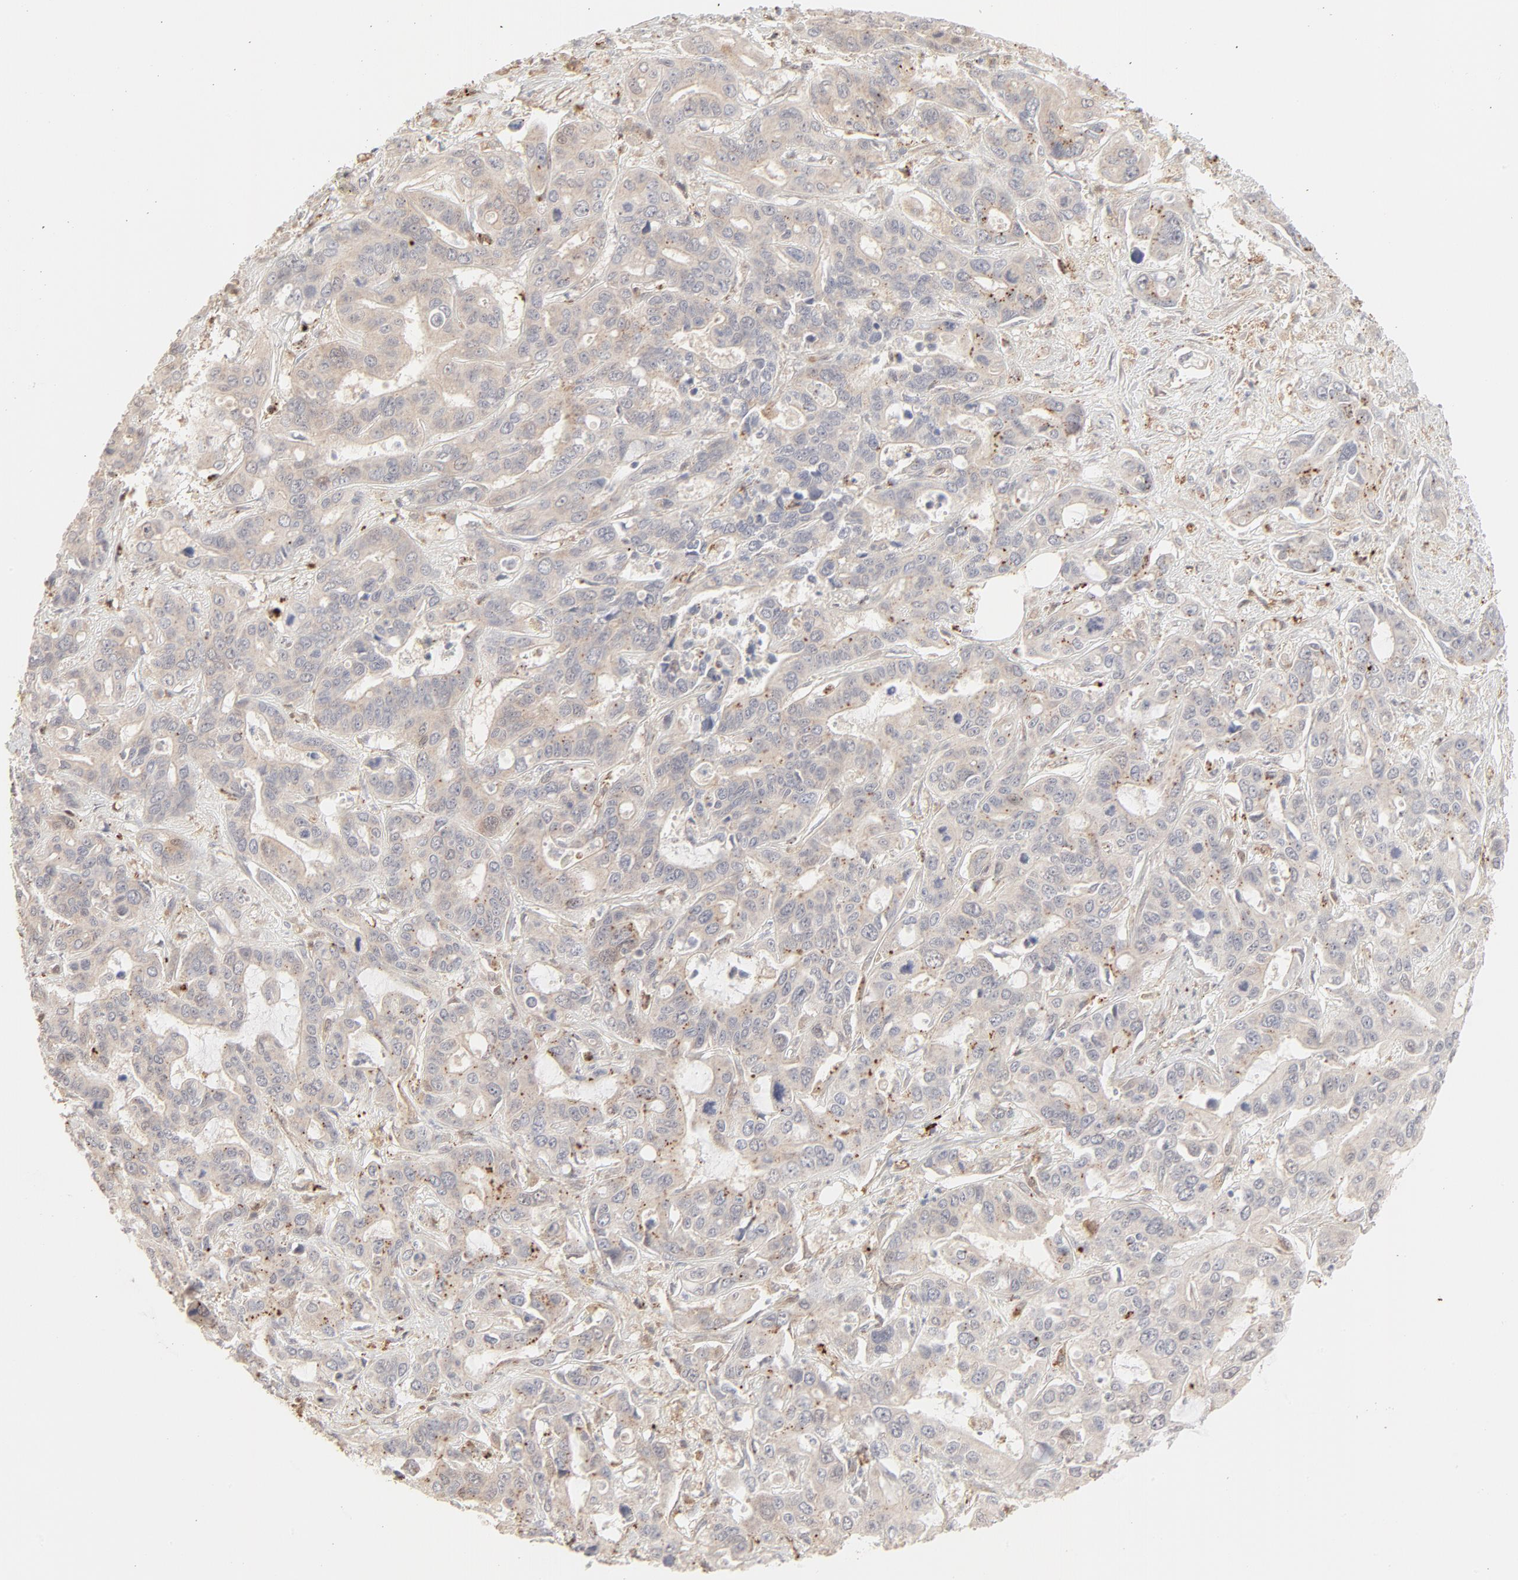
{"staining": {"intensity": "weak", "quantity": ">75%", "location": "cytoplasmic/membranous"}, "tissue": "liver cancer", "cell_type": "Tumor cells", "image_type": "cancer", "snomed": [{"axis": "morphology", "description": "Cholangiocarcinoma"}, {"axis": "topography", "description": "Liver"}], "caption": "Weak cytoplasmic/membranous positivity for a protein is present in about >75% of tumor cells of liver cancer (cholangiocarcinoma) using immunohistochemistry (IHC).", "gene": "LGALS2", "patient": {"sex": "female", "age": 65}}